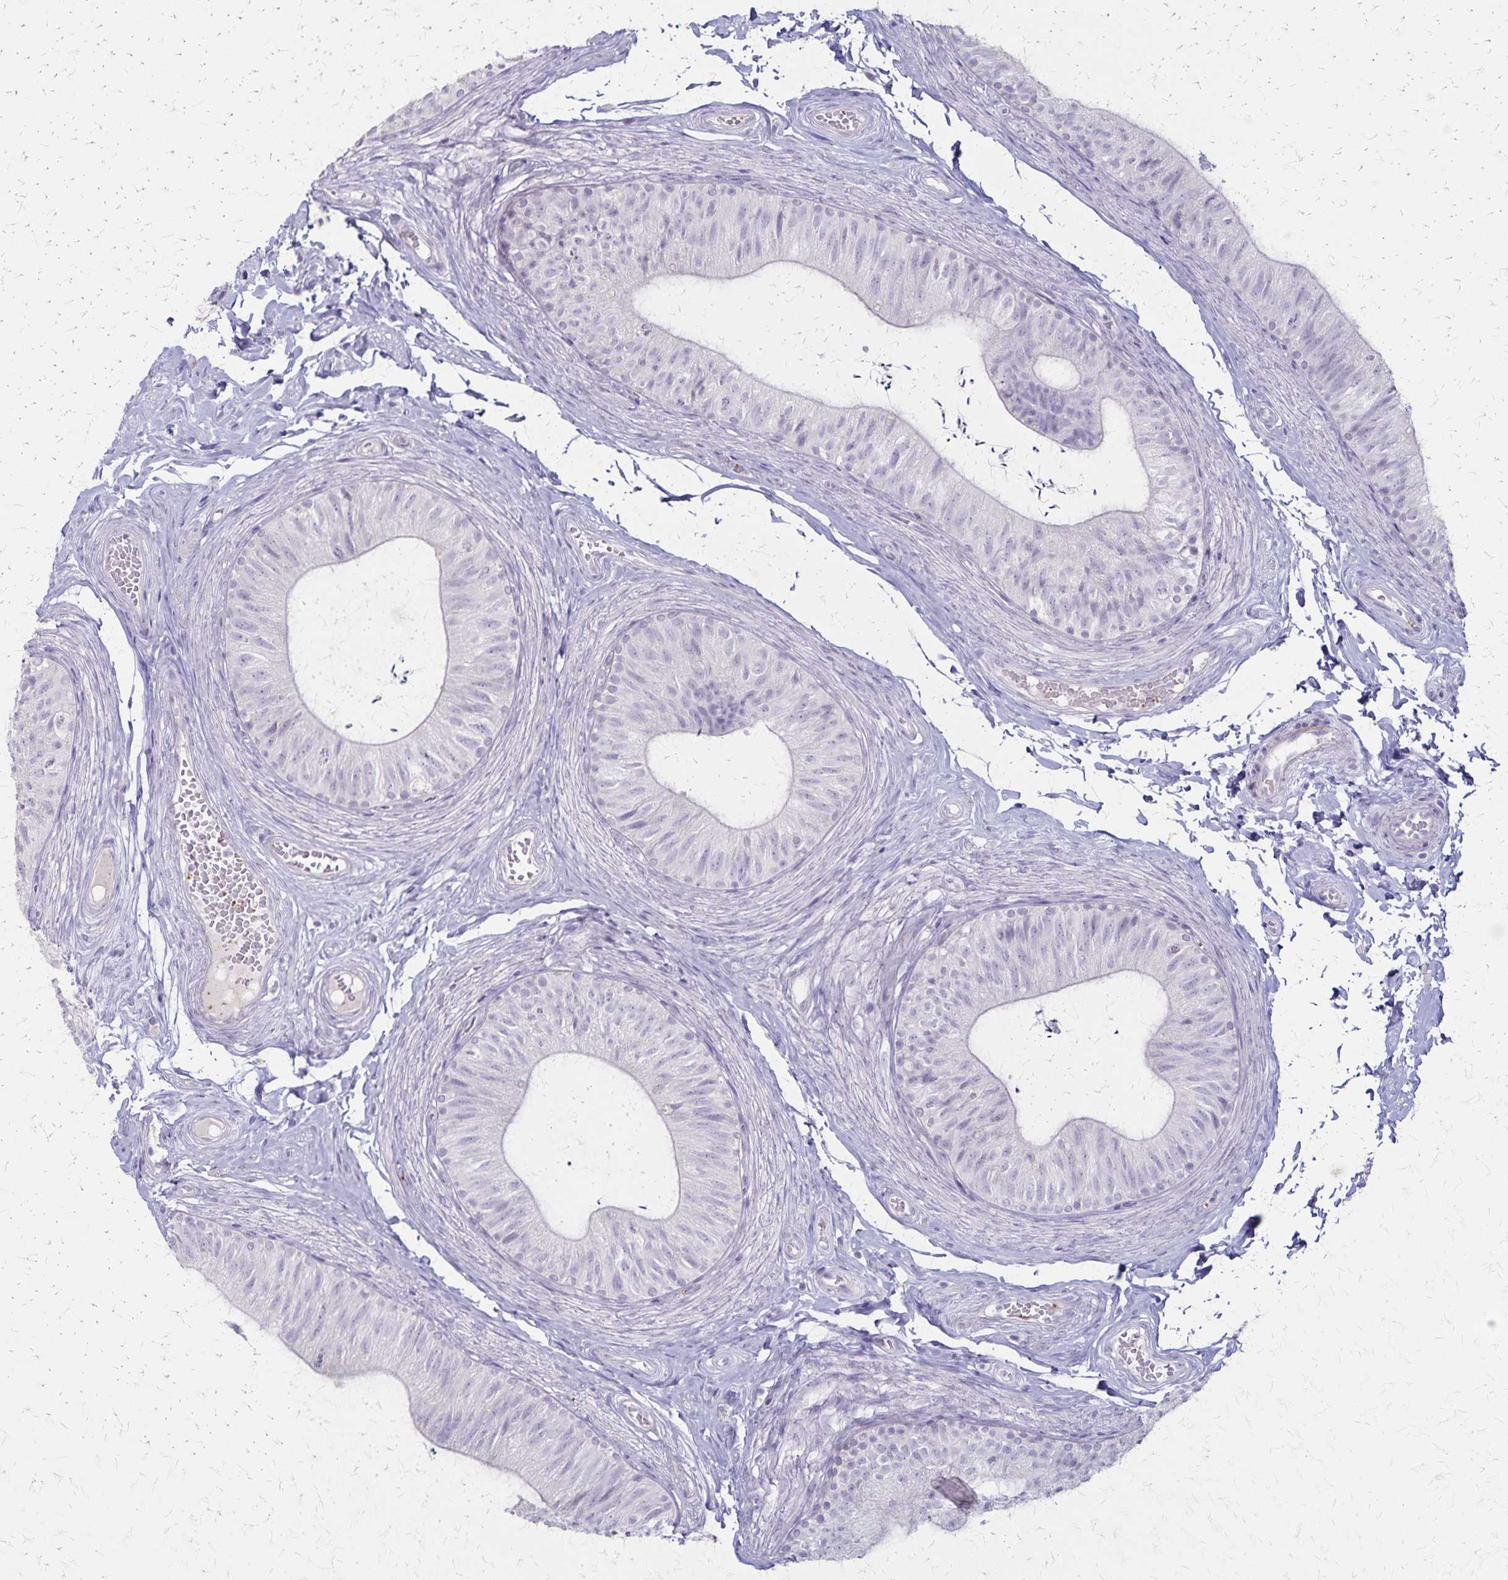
{"staining": {"intensity": "negative", "quantity": "none", "location": "none"}, "tissue": "epididymis", "cell_type": "Glandular cells", "image_type": "normal", "snomed": [{"axis": "morphology", "description": "Normal tissue, NOS"}, {"axis": "topography", "description": "Epididymis, spermatic cord, NOS"}, {"axis": "topography", "description": "Epididymis"}, {"axis": "topography", "description": "Peripheral nerve tissue"}], "caption": "The micrograph displays no significant positivity in glandular cells of epididymis.", "gene": "RASL10B", "patient": {"sex": "male", "age": 29}}